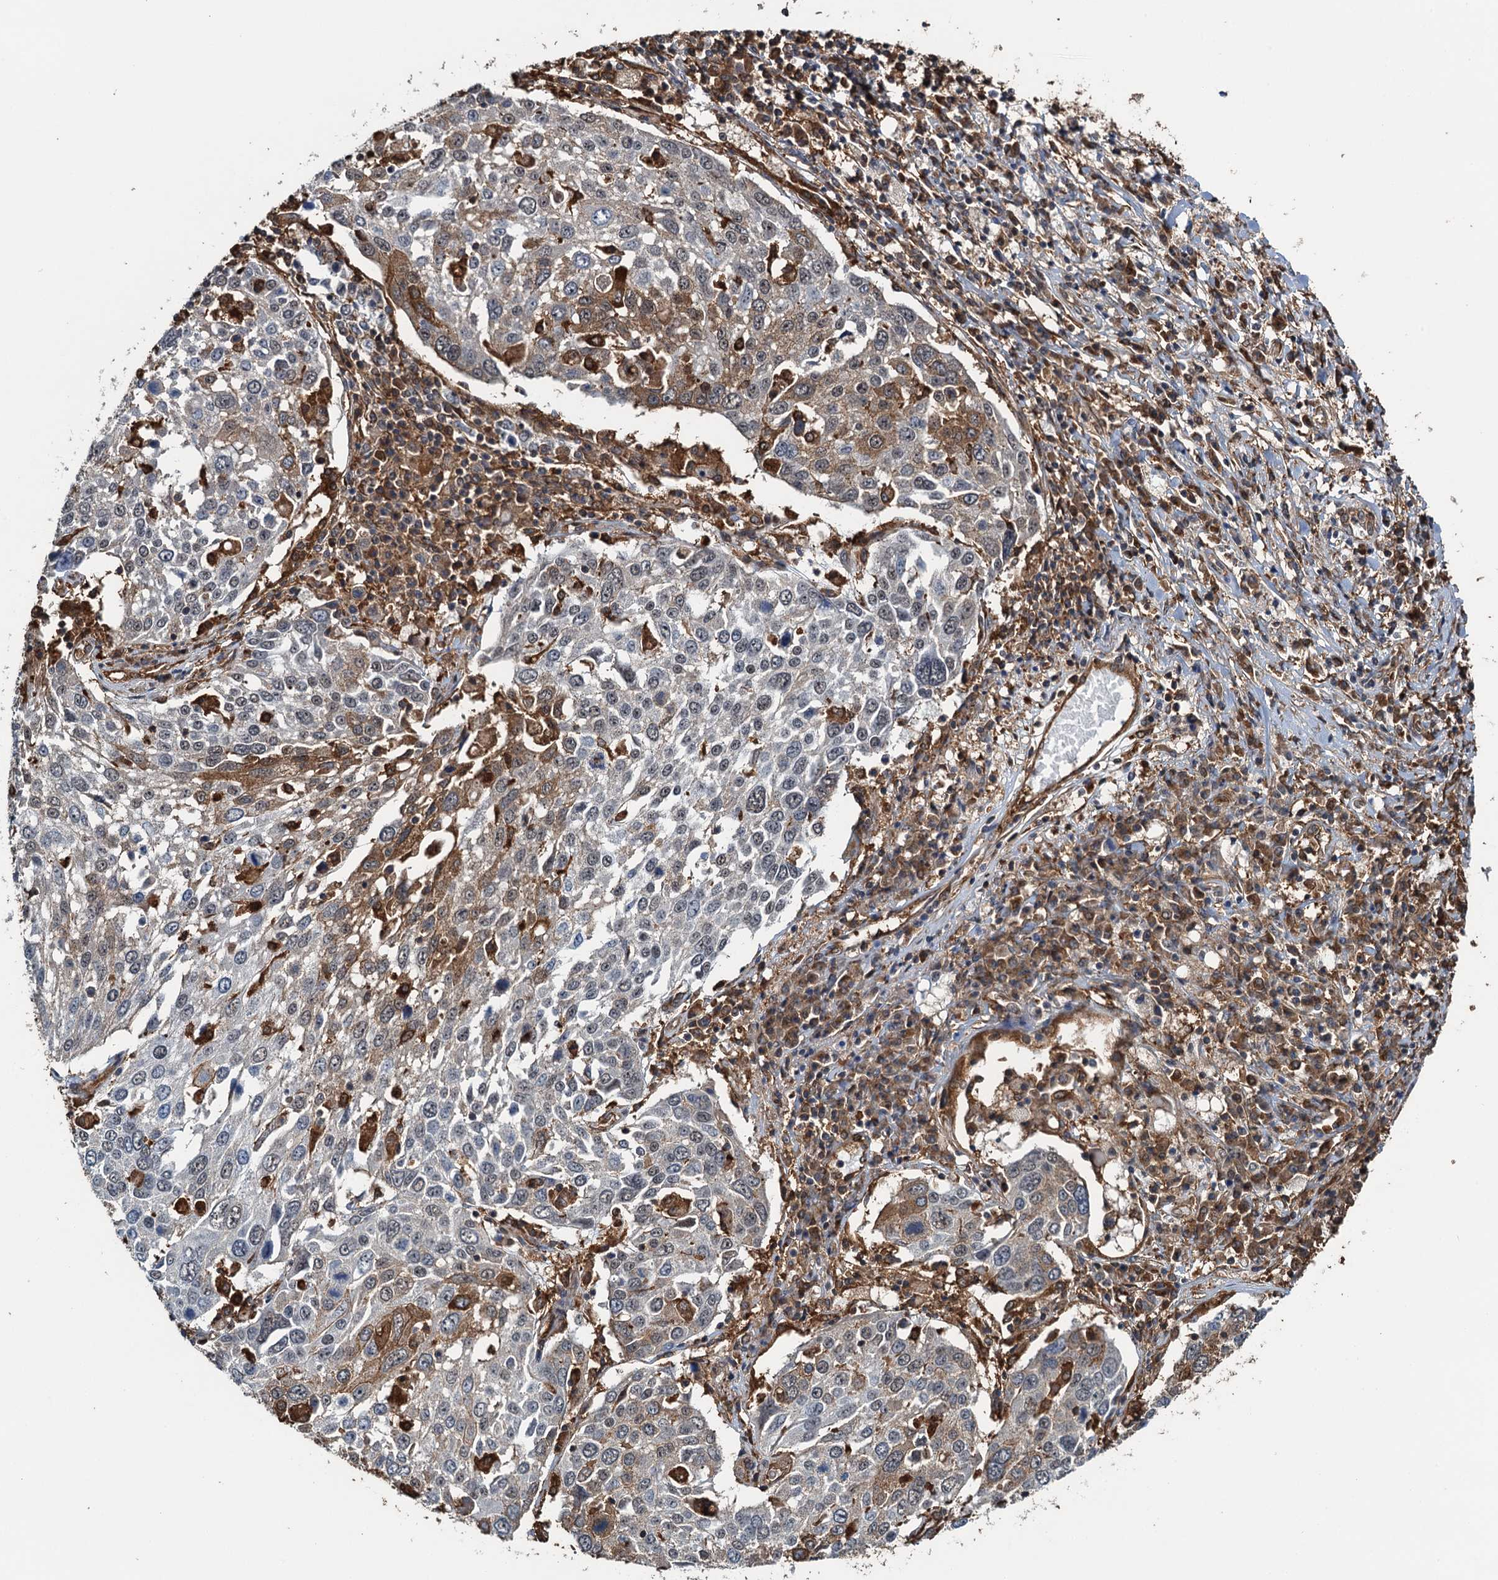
{"staining": {"intensity": "moderate", "quantity": "<25%", "location": "cytoplasmic/membranous"}, "tissue": "lung cancer", "cell_type": "Tumor cells", "image_type": "cancer", "snomed": [{"axis": "morphology", "description": "Squamous cell carcinoma, NOS"}, {"axis": "topography", "description": "Lung"}], "caption": "DAB (3,3'-diaminobenzidine) immunohistochemical staining of human lung cancer demonstrates moderate cytoplasmic/membranous protein staining in about <25% of tumor cells.", "gene": "WHAMM", "patient": {"sex": "male", "age": 65}}